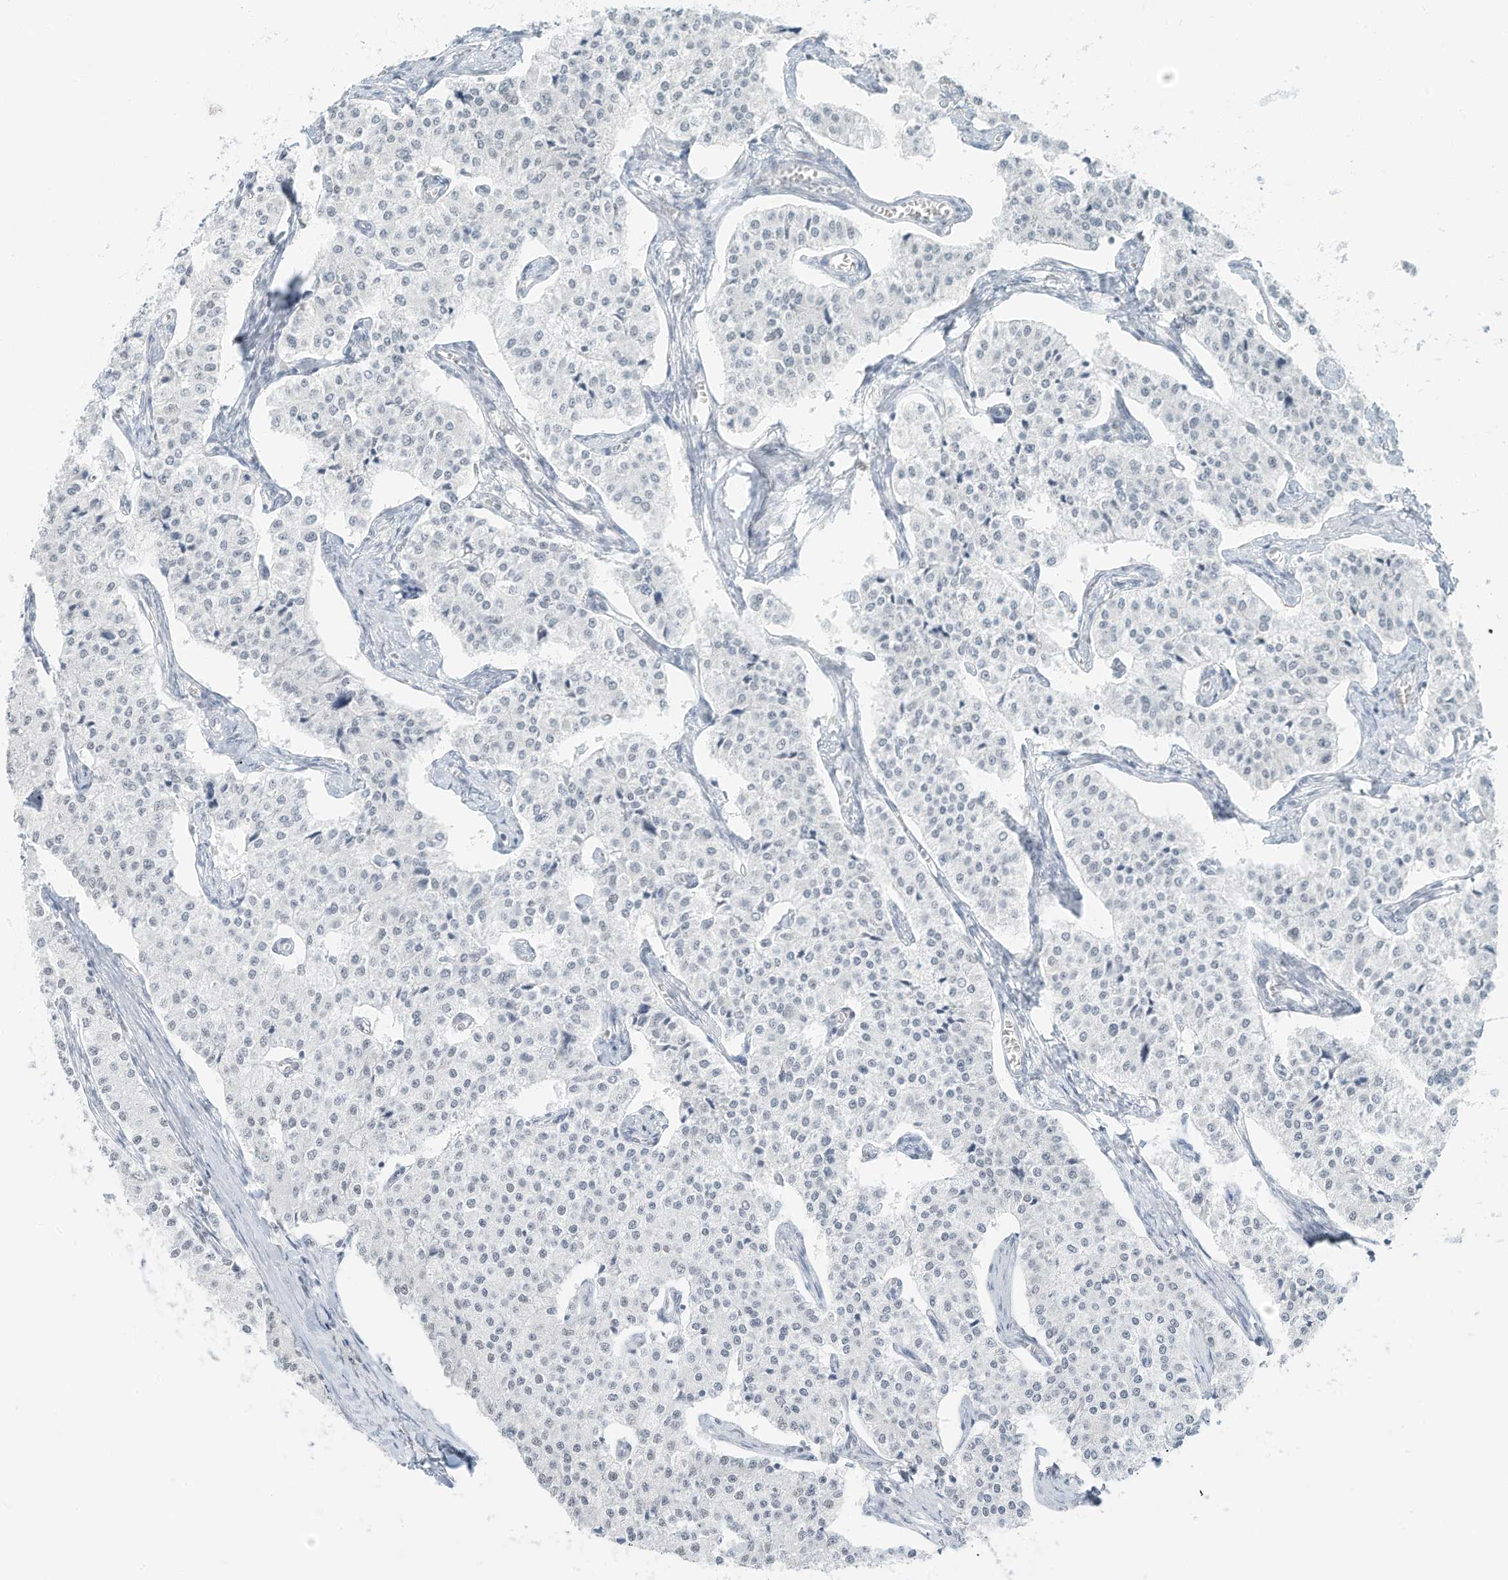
{"staining": {"intensity": "negative", "quantity": "none", "location": "none"}, "tissue": "carcinoid", "cell_type": "Tumor cells", "image_type": "cancer", "snomed": [{"axis": "morphology", "description": "Carcinoid, malignant, NOS"}, {"axis": "topography", "description": "Colon"}], "caption": "A high-resolution micrograph shows IHC staining of carcinoid, which demonstrates no significant positivity in tumor cells.", "gene": "PGC", "patient": {"sex": "female", "age": 52}}